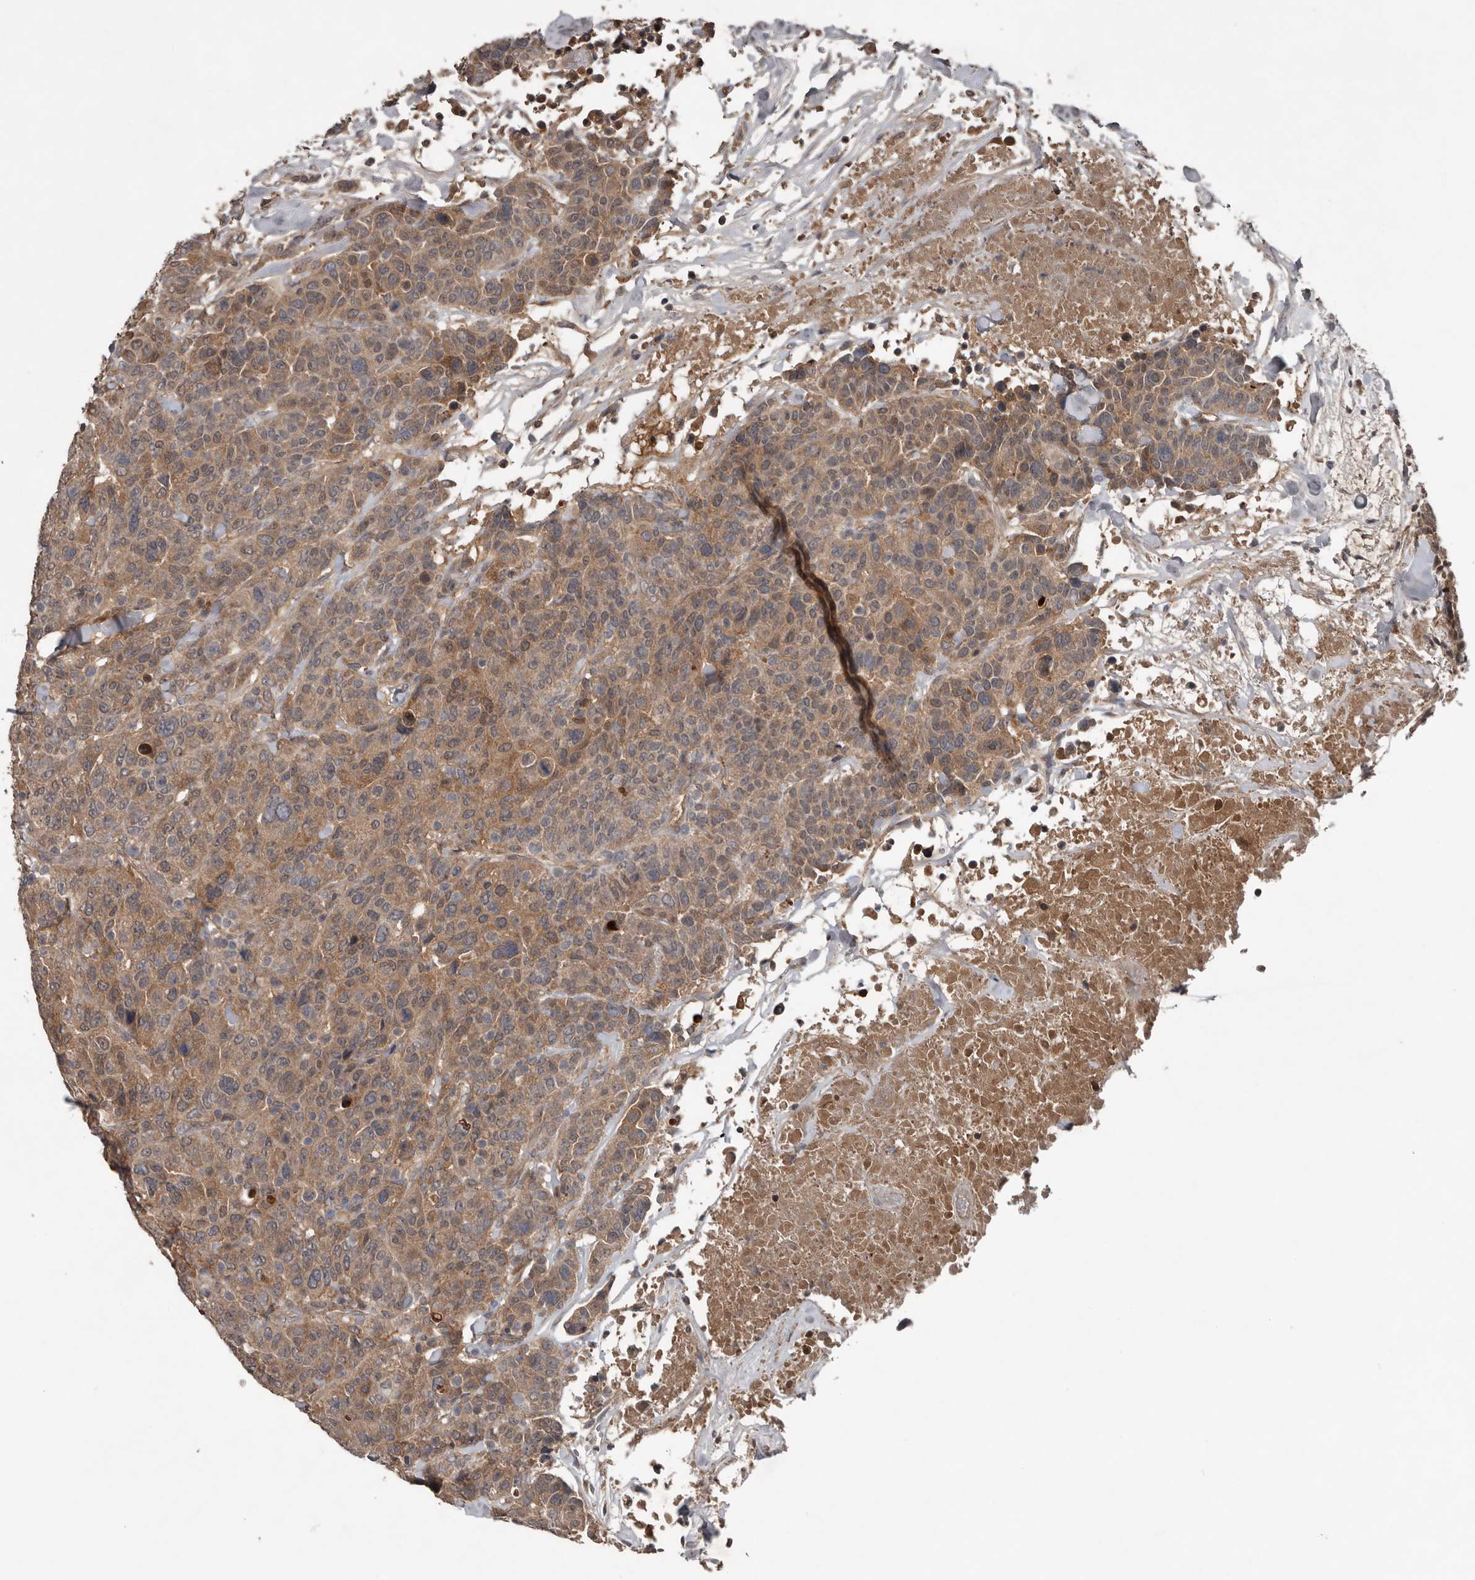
{"staining": {"intensity": "moderate", "quantity": ">75%", "location": "cytoplasmic/membranous"}, "tissue": "breast cancer", "cell_type": "Tumor cells", "image_type": "cancer", "snomed": [{"axis": "morphology", "description": "Duct carcinoma"}, {"axis": "topography", "description": "Breast"}], "caption": "Intraductal carcinoma (breast) tissue displays moderate cytoplasmic/membranous expression in approximately >75% of tumor cells", "gene": "DNAJB4", "patient": {"sex": "female", "age": 37}}